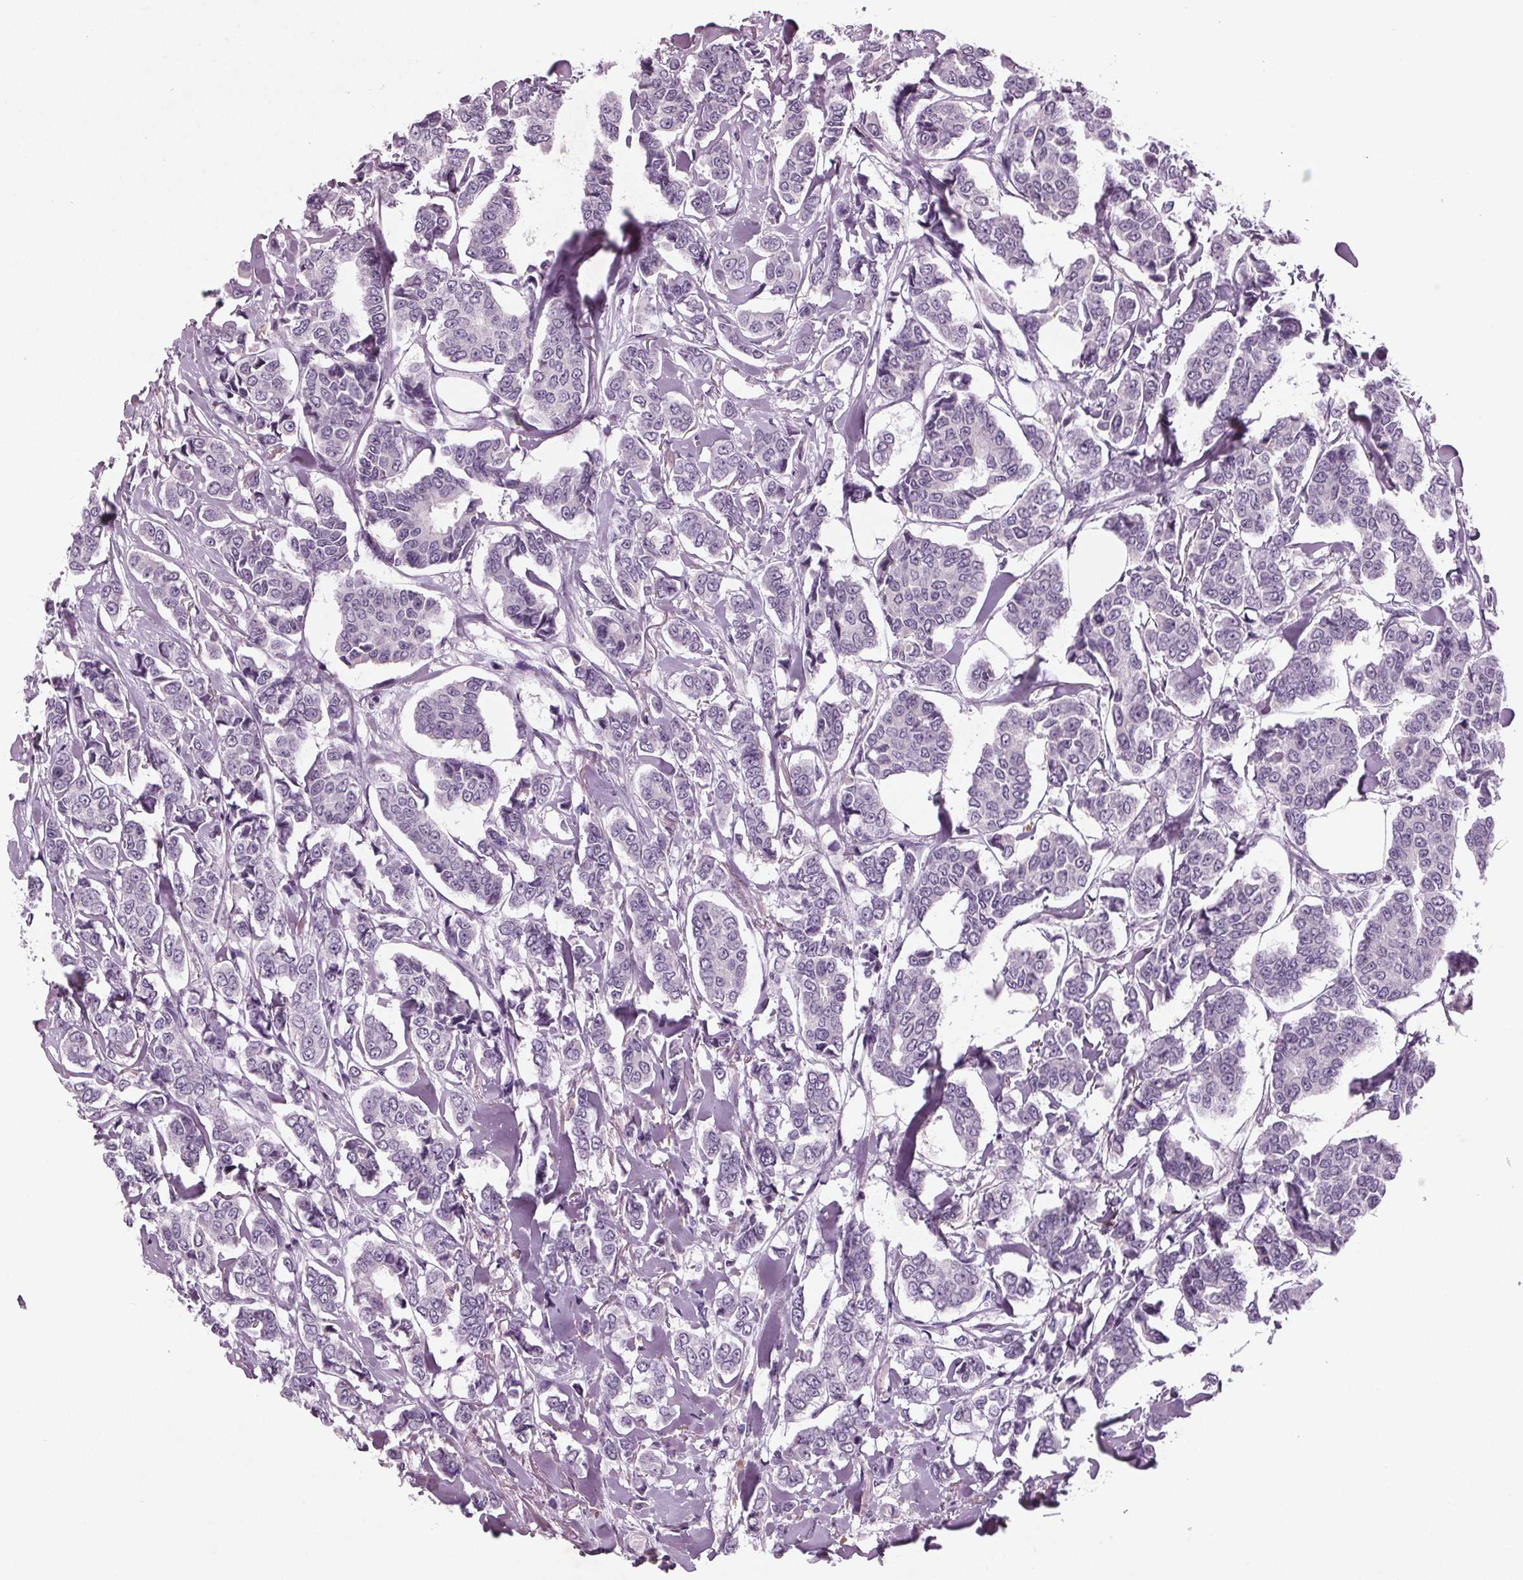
{"staining": {"intensity": "negative", "quantity": "none", "location": "none"}, "tissue": "breast cancer", "cell_type": "Tumor cells", "image_type": "cancer", "snomed": [{"axis": "morphology", "description": "Duct carcinoma"}, {"axis": "topography", "description": "Breast"}], "caption": "IHC histopathology image of human breast cancer stained for a protein (brown), which demonstrates no positivity in tumor cells.", "gene": "BHLHE22", "patient": {"sex": "female", "age": 94}}